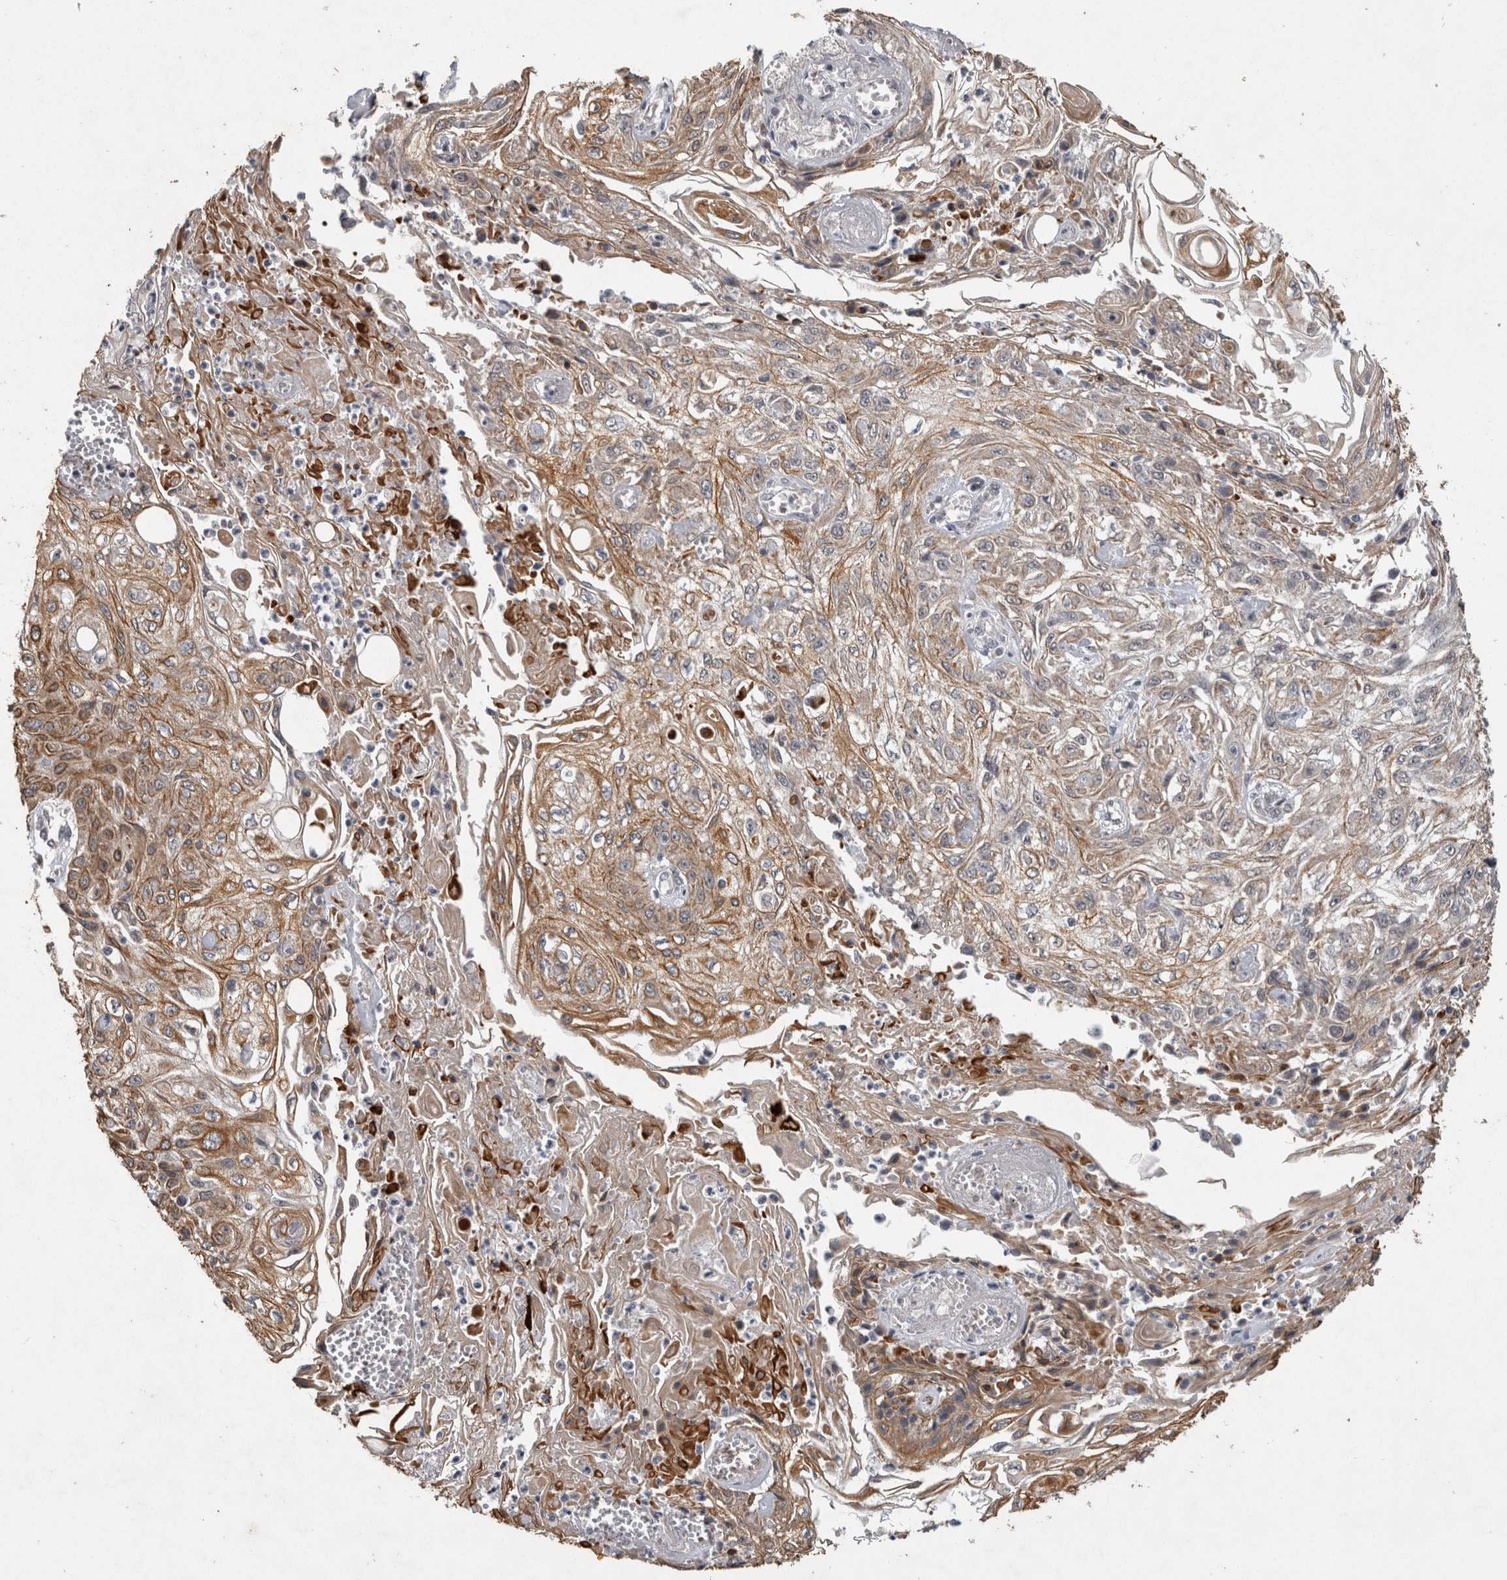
{"staining": {"intensity": "moderate", "quantity": ">75%", "location": "cytoplasmic/membranous"}, "tissue": "skin cancer", "cell_type": "Tumor cells", "image_type": "cancer", "snomed": [{"axis": "morphology", "description": "Squamous cell carcinoma, NOS"}, {"axis": "morphology", "description": "Squamous cell carcinoma, metastatic, NOS"}, {"axis": "topography", "description": "Skin"}, {"axis": "topography", "description": "Lymph node"}], "caption": "Immunohistochemistry staining of skin squamous cell carcinoma, which exhibits medium levels of moderate cytoplasmic/membranous staining in approximately >75% of tumor cells indicating moderate cytoplasmic/membranous protein expression. The staining was performed using DAB (3,3'-diaminobenzidine) (brown) for protein detection and nuclei were counterstained in hematoxylin (blue).", "gene": "RHPN1", "patient": {"sex": "male", "age": 75}}